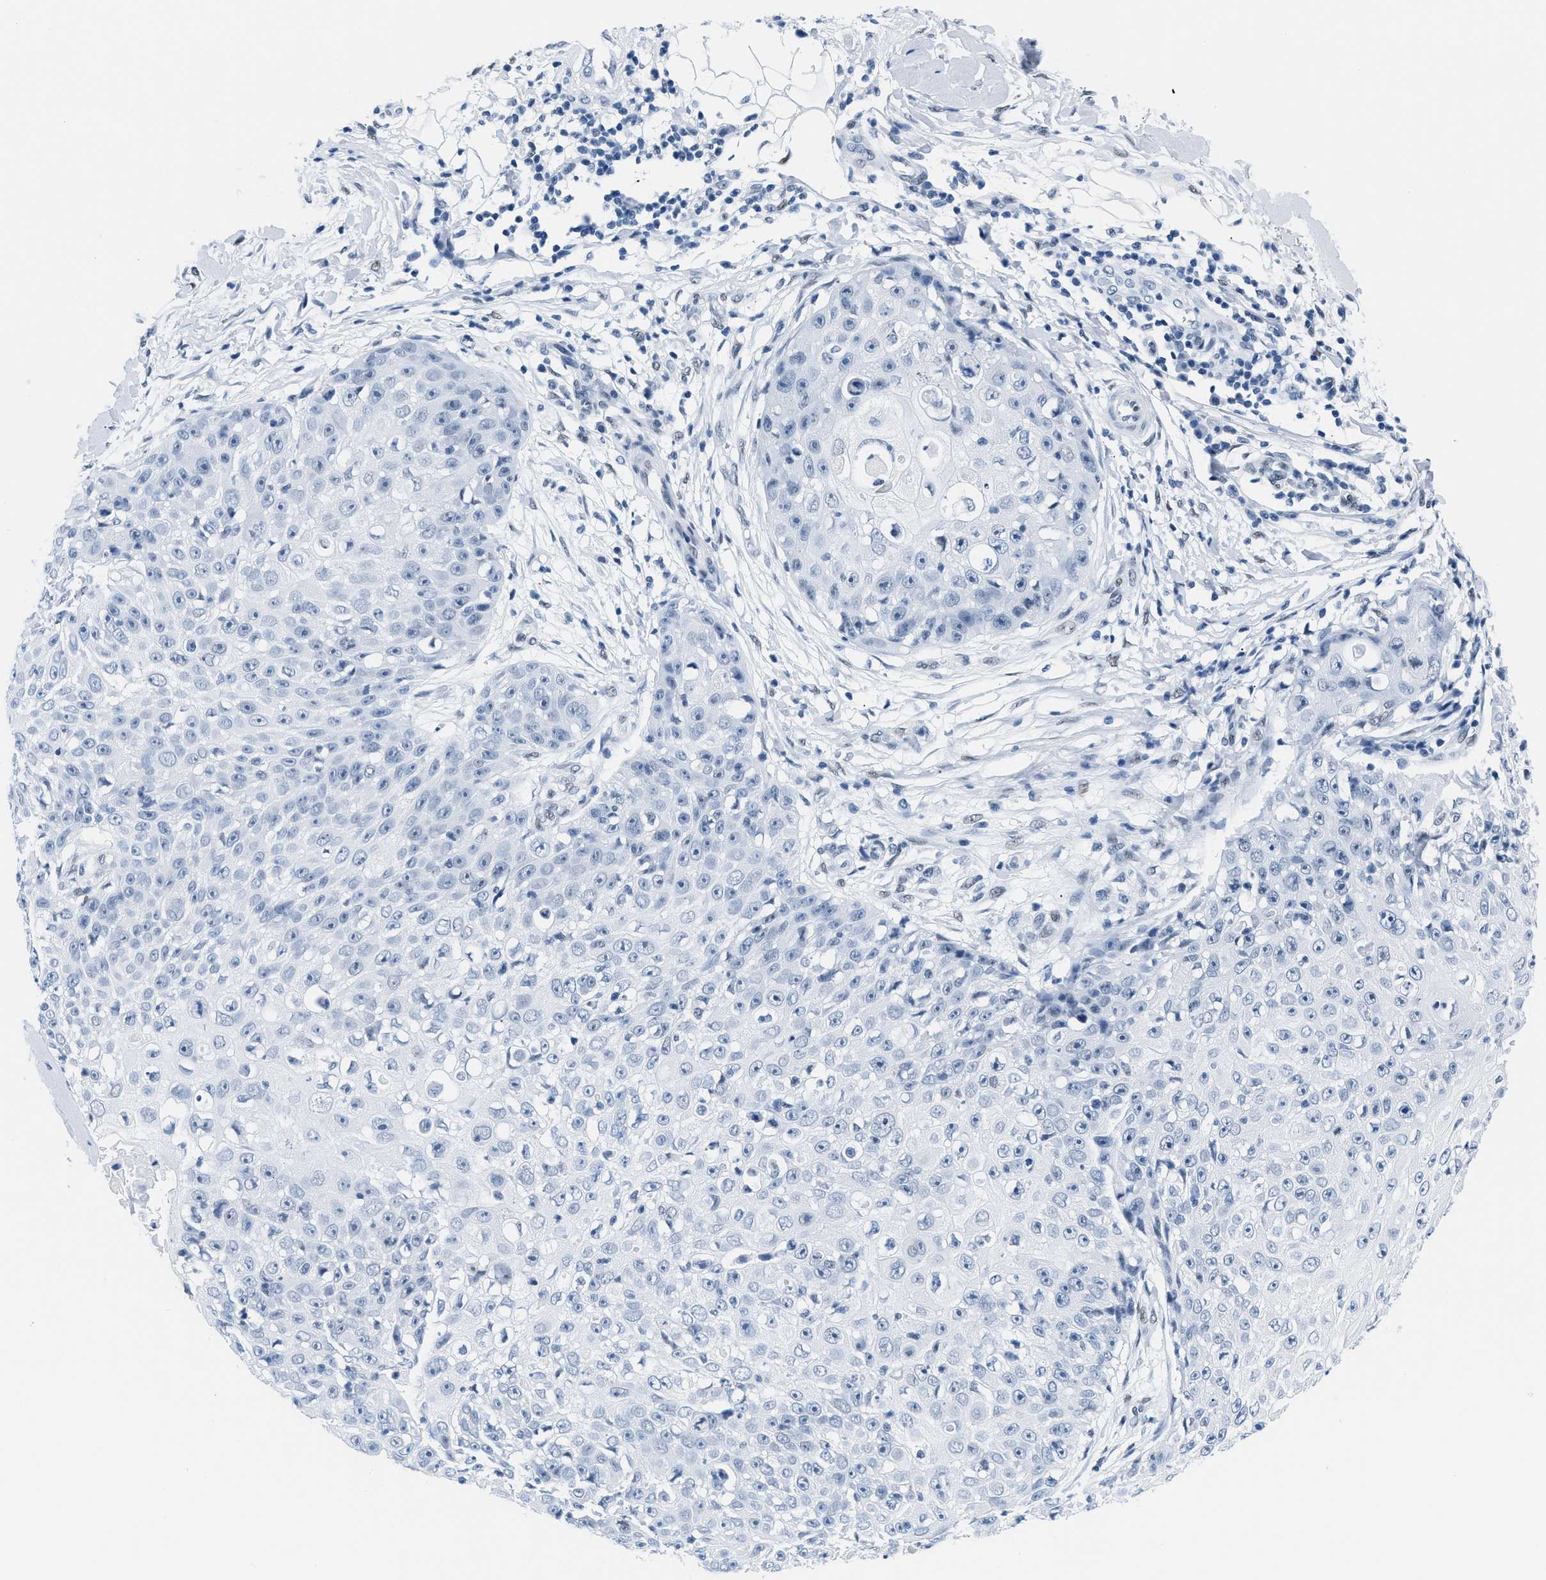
{"staining": {"intensity": "negative", "quantity": "none", "location": "none"}, "tissue": "skin cancer", "cell_type": "Tumor cells", "image_type": "cancer", "snomed": [{"axis": "morphology", "description": "Squamous cell carcinoma, NOS"}, {"axis": "topography", "description": "Skin"}], "caption": "Immunohistochemical staining of squamous cell carcinoma (skin) demonstrates no significant staining in tumor cells.", "gene": "CTBP1", "patient": {"sex": "male", "age": 86}}